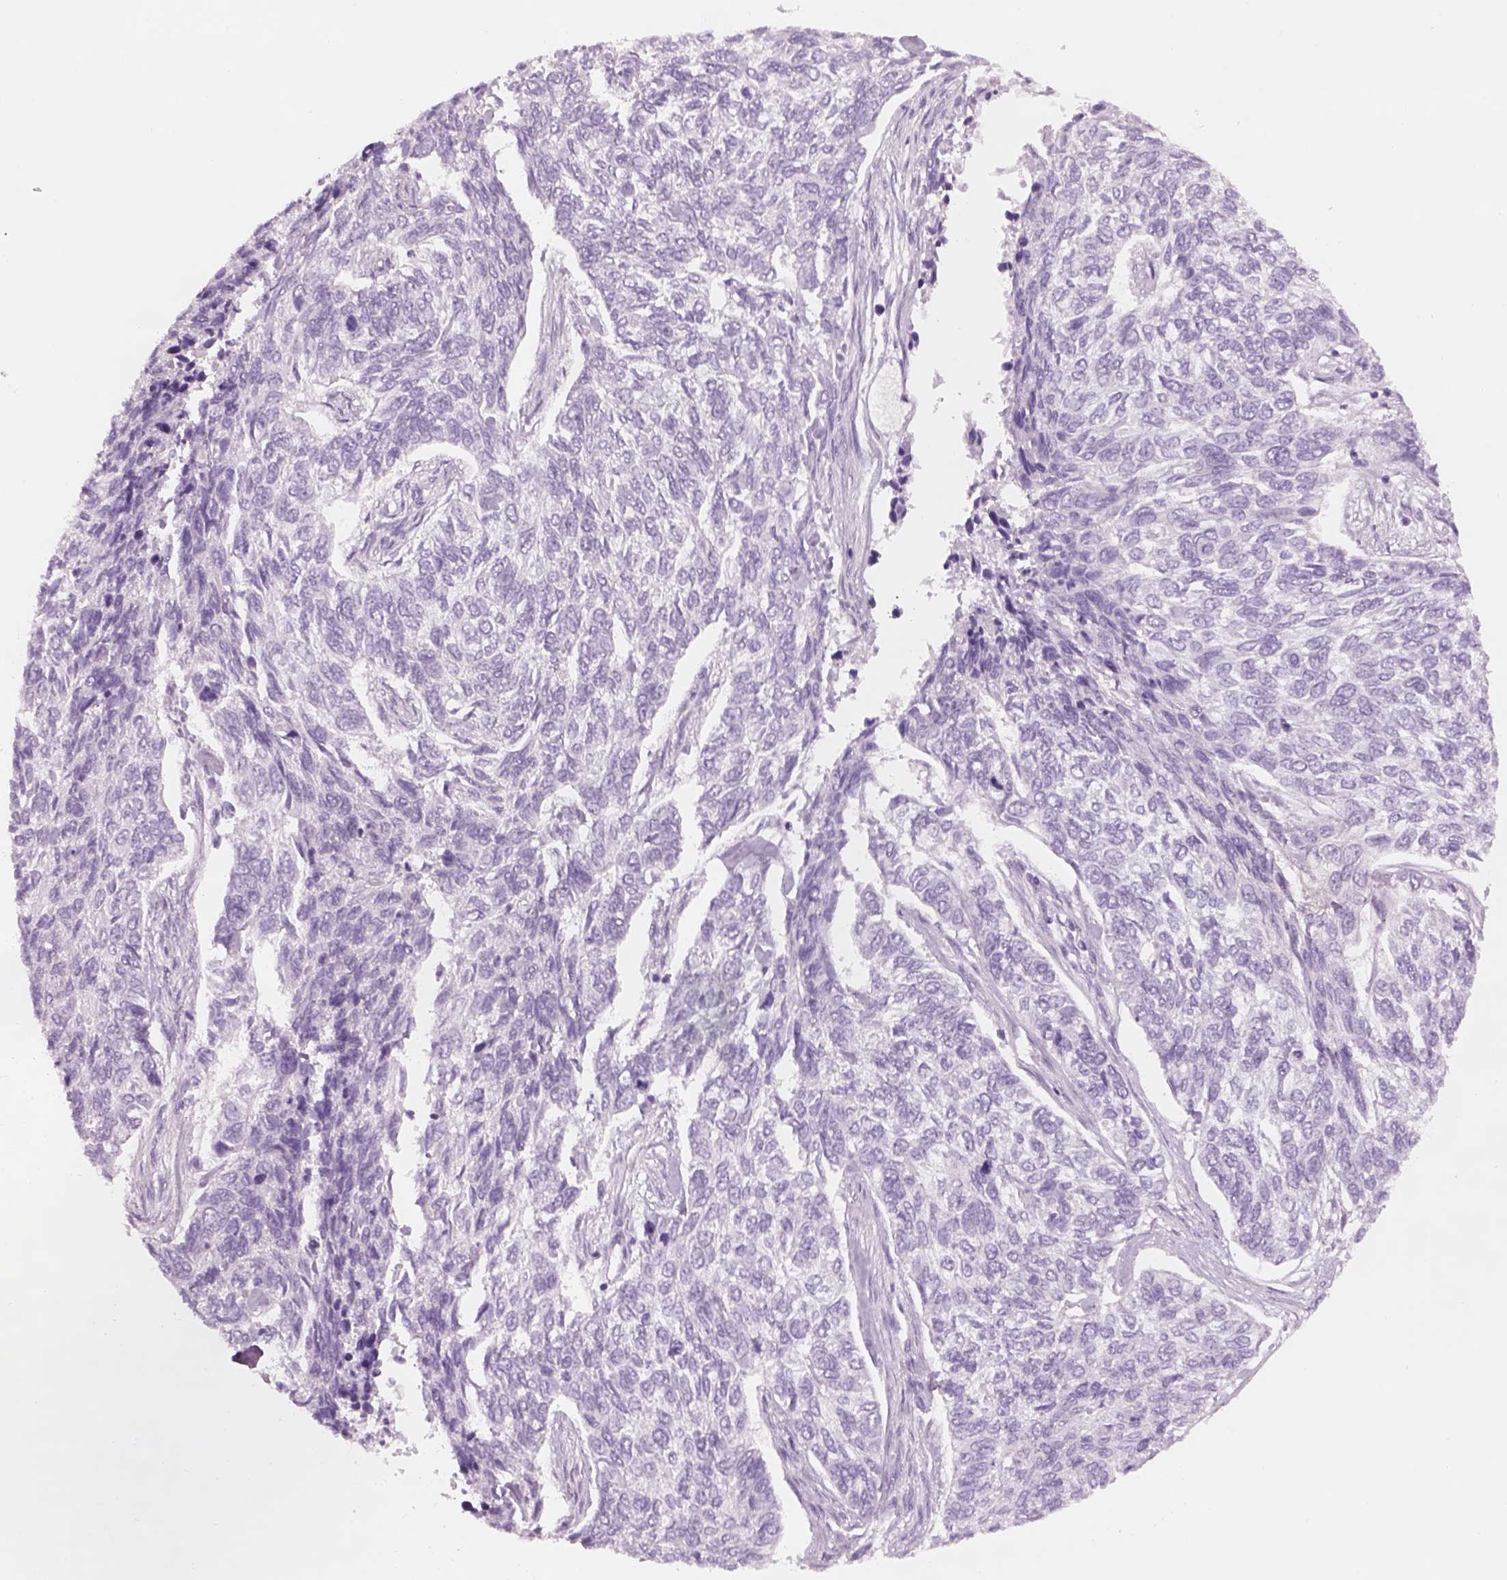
{"staining": {"intensity": "negative", "quantity": "none", "location": "none"}, "tissue": "skin cancer", "cell_type": "Tumor cells", "image_type": "cancer", "snomed": [{"axis": "morphology", "description": "Basal cell carcinoma"}, {"axis": "topography", "description": "Skin"}], "caption": "This is a photomicrograph of immunohistochemistry (IHC) staining of skin basal cell carcinoma, which shows no expression in tumor cells.", "gene": "GAS2L2", "patient": {"sex": "female", "age": 65}}